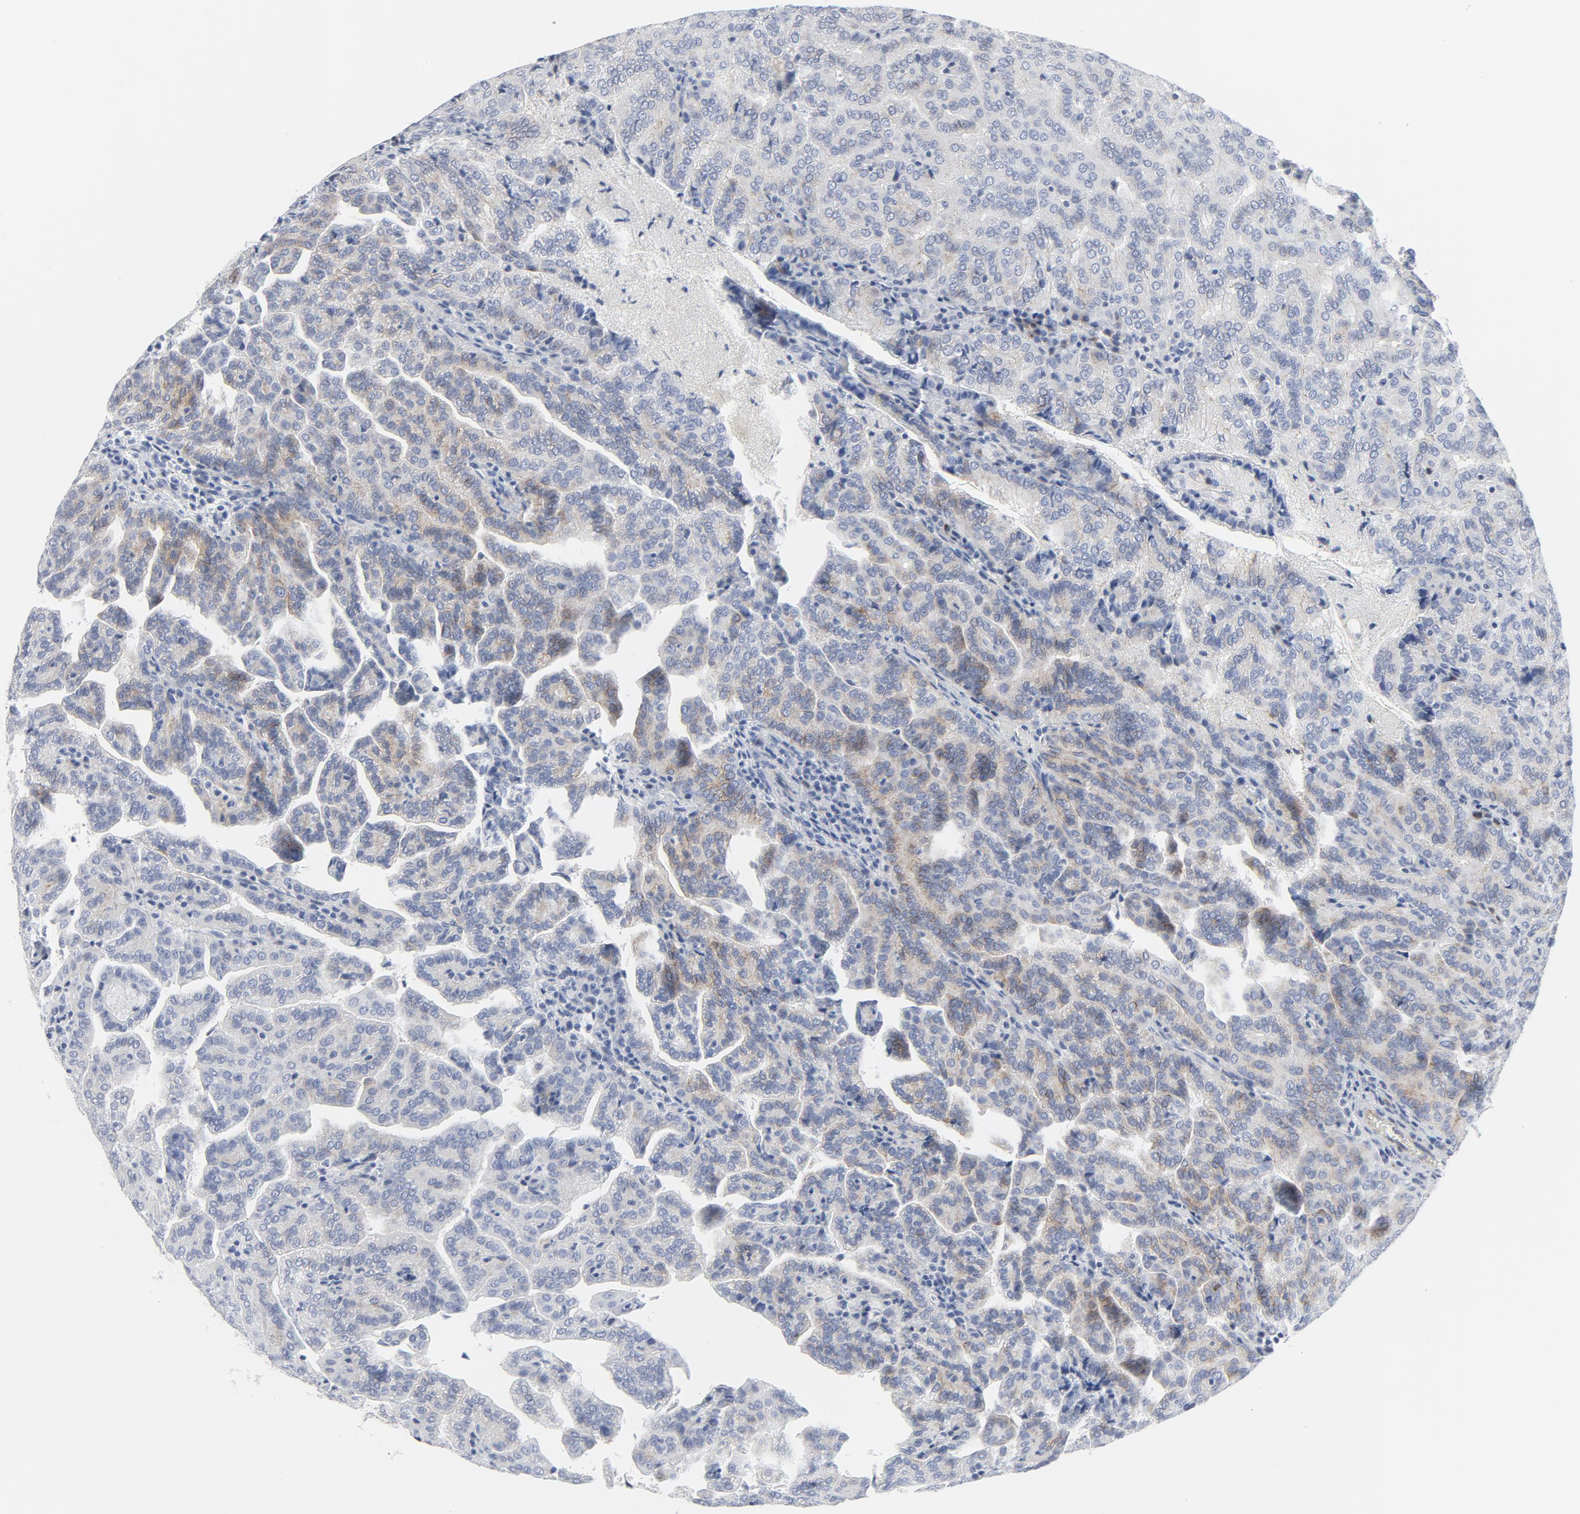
{"staining": {"intensity": "weak", "quantity": "<25%", "location": "cytoplasmic/membranous"}, "tissue": "renal cancer", "cell_type": "Tumor cells", "image_type": "cancer", "snomed": [{"axis": "morphology", "description": "Adenocarcinoma, NOS"}, {"axis": "topography", "description": "Kidney"}], "caption": "Human renal adenocarcinoma stained for a protein using immunohistochemistry displays no staining in tumor cells.", "gene": "TUBB1", "patient": {"sex": "male", "age": 61}}